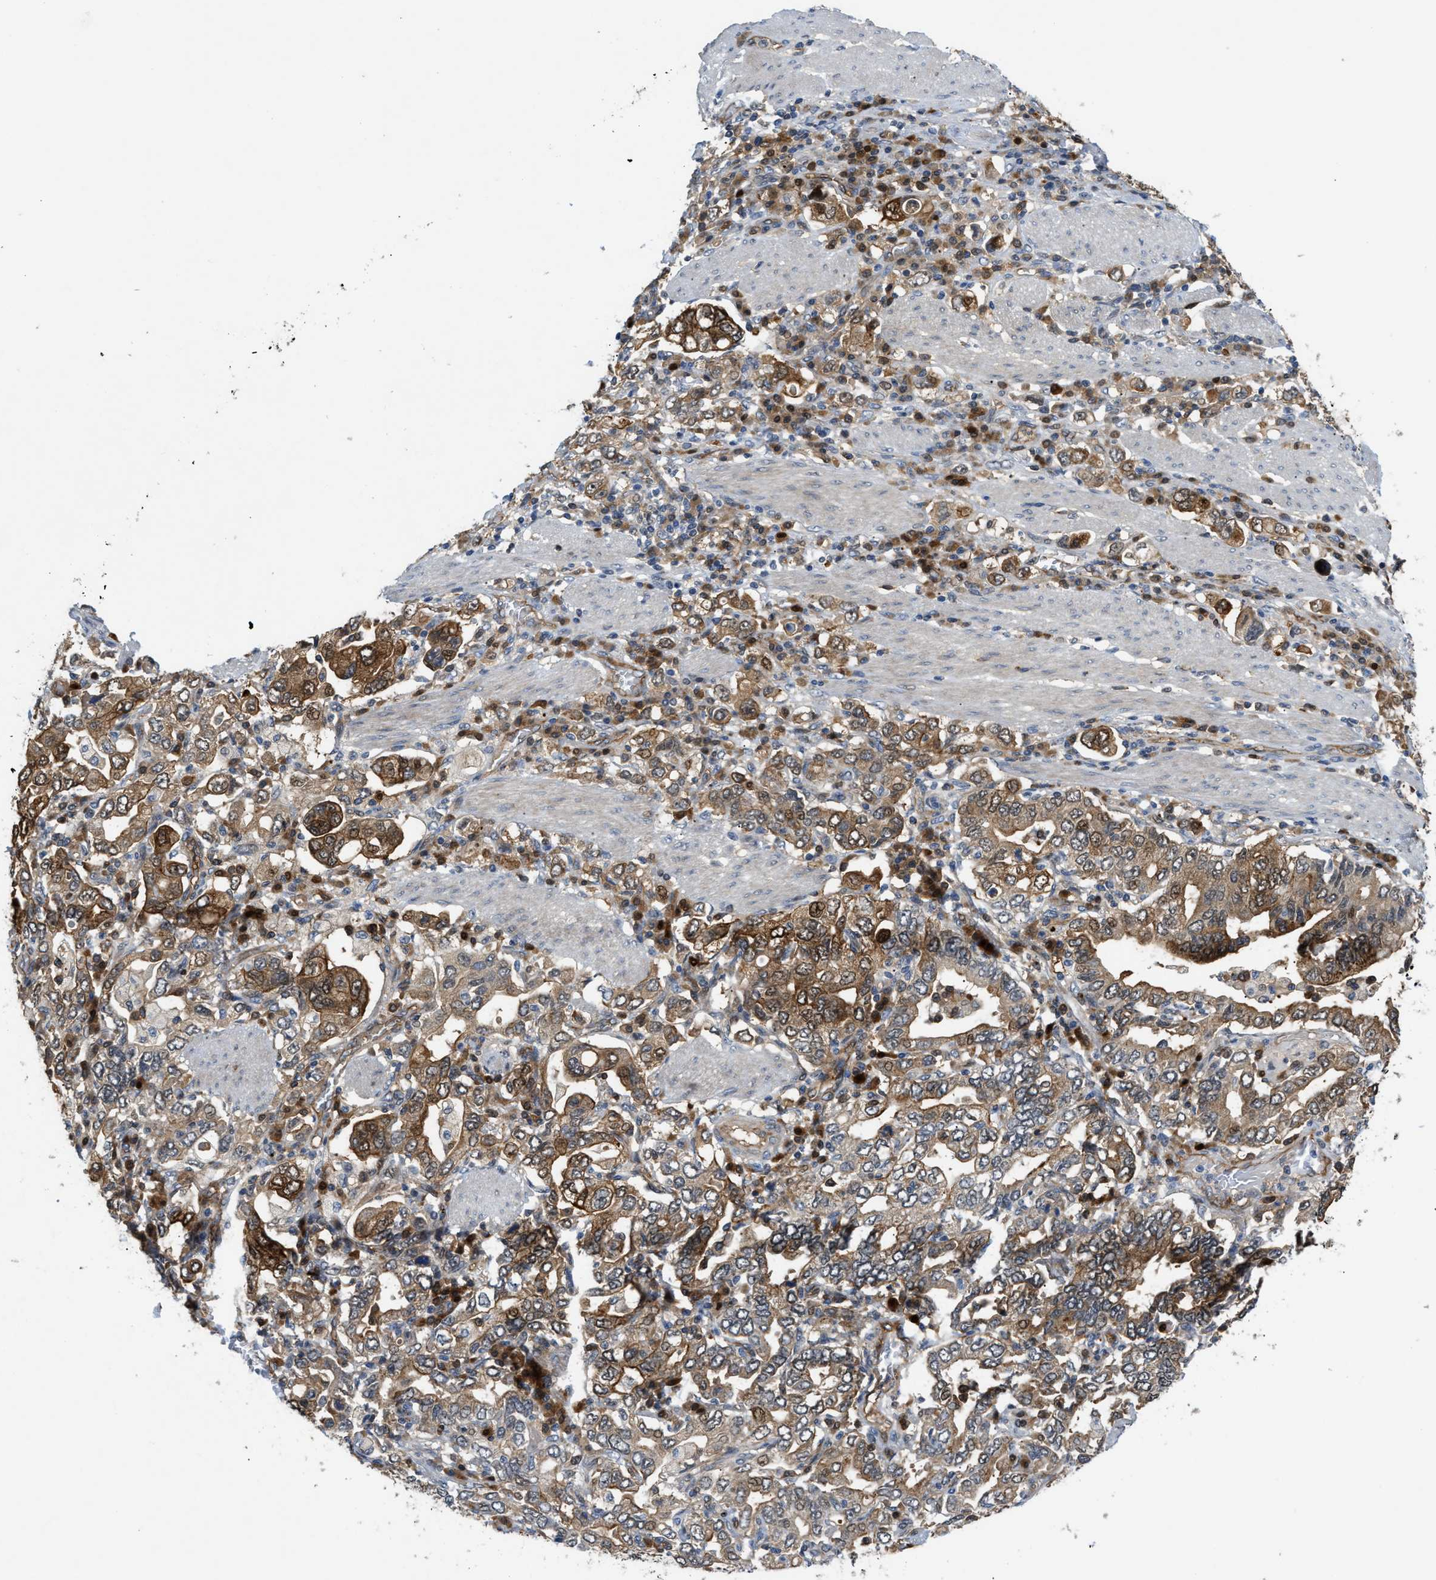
{"staining": {"intensity": "moderate", "quantity": ">75%", "location": "cytoplasmic/membranous"}, "tissue": "stomach cancer", "cell_type": "Tumor cells", "image_type": "cancer", "snomed": [{"axis": "morphology", "description": "Adenocarcinoma, NOS"}, {"axis": "topography", "description": "Stomach, upper"}], "caption": "High-magnification brightfield microscopy of stomach cancer (adenocarcinoma) stained with DAB (brown) and counterstained with hematoxylin (blue). tumor cells exhibit moderate cytoplasmic/membranous positivity is identified in approximately>75% of cells. The protein of interest is stained brown, and the nuclei are stained in blue (DAB IHC with brightfield microscopy, high magnification).", "gene": "TRAK2", "patient": {"sex": "male", "age": 62}}